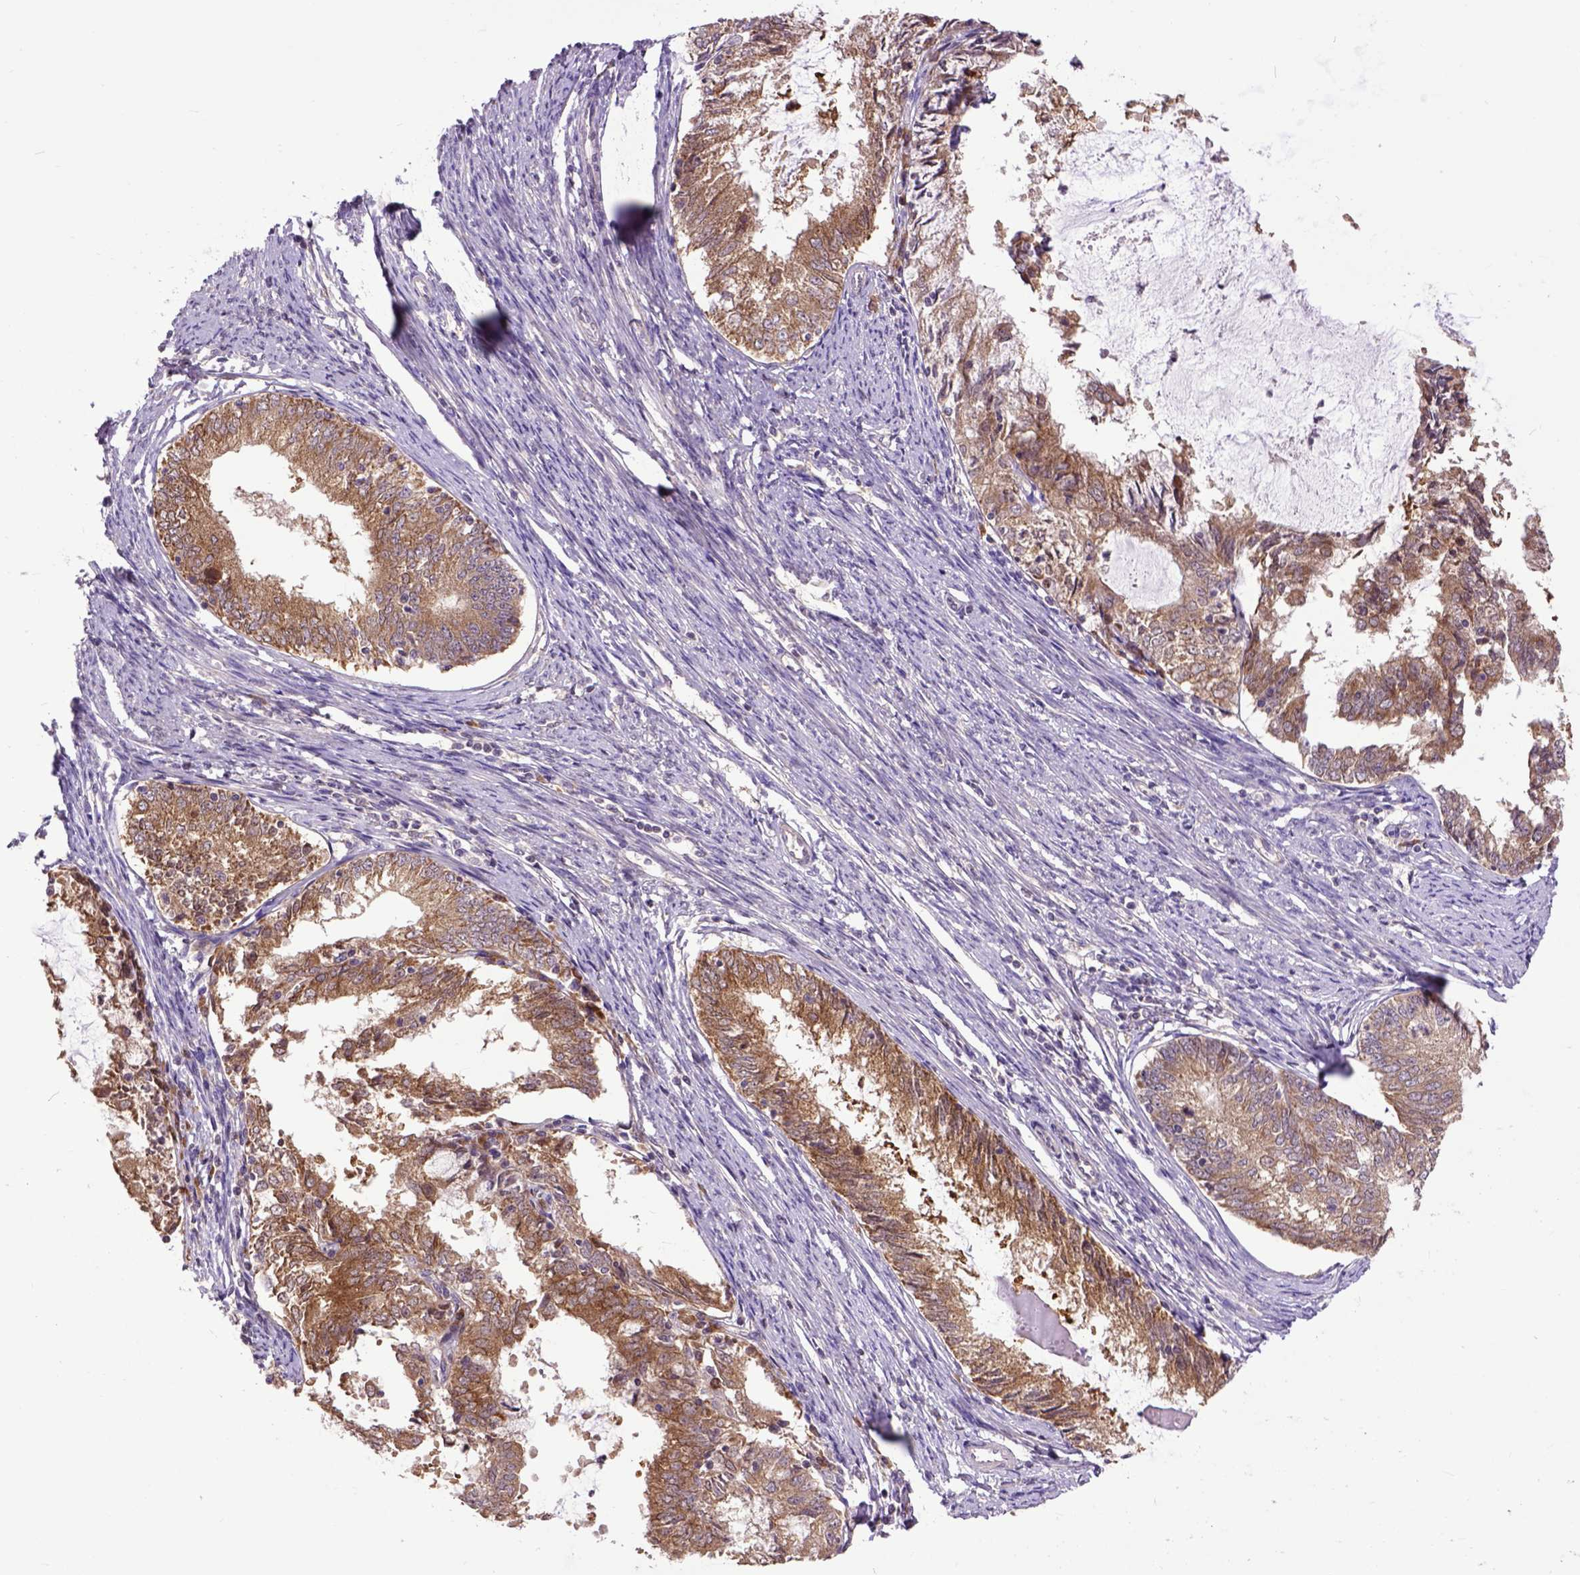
{"staining": {"intensity": "moderate", "quantity": ">75%", "location": "cytoplasmic/membranous"}, "tissue": "endometrial cancer", "cell_type": "Tumor cells", "image_type": "cancer", "snomed": [{"axis": "morphology", "description": "Adenocarcinoma, NOS"}, {"axis": "topography", "description": "Endometrium"}], "caption": "This is a photomicrograph of immunohistochemistry staining of endometrial cancer, which shows moderate expression in the cytoplasmic/membranous of tumor cells.", "gene": "ARL1", "patient": {"sex": "female", "age": 57}}